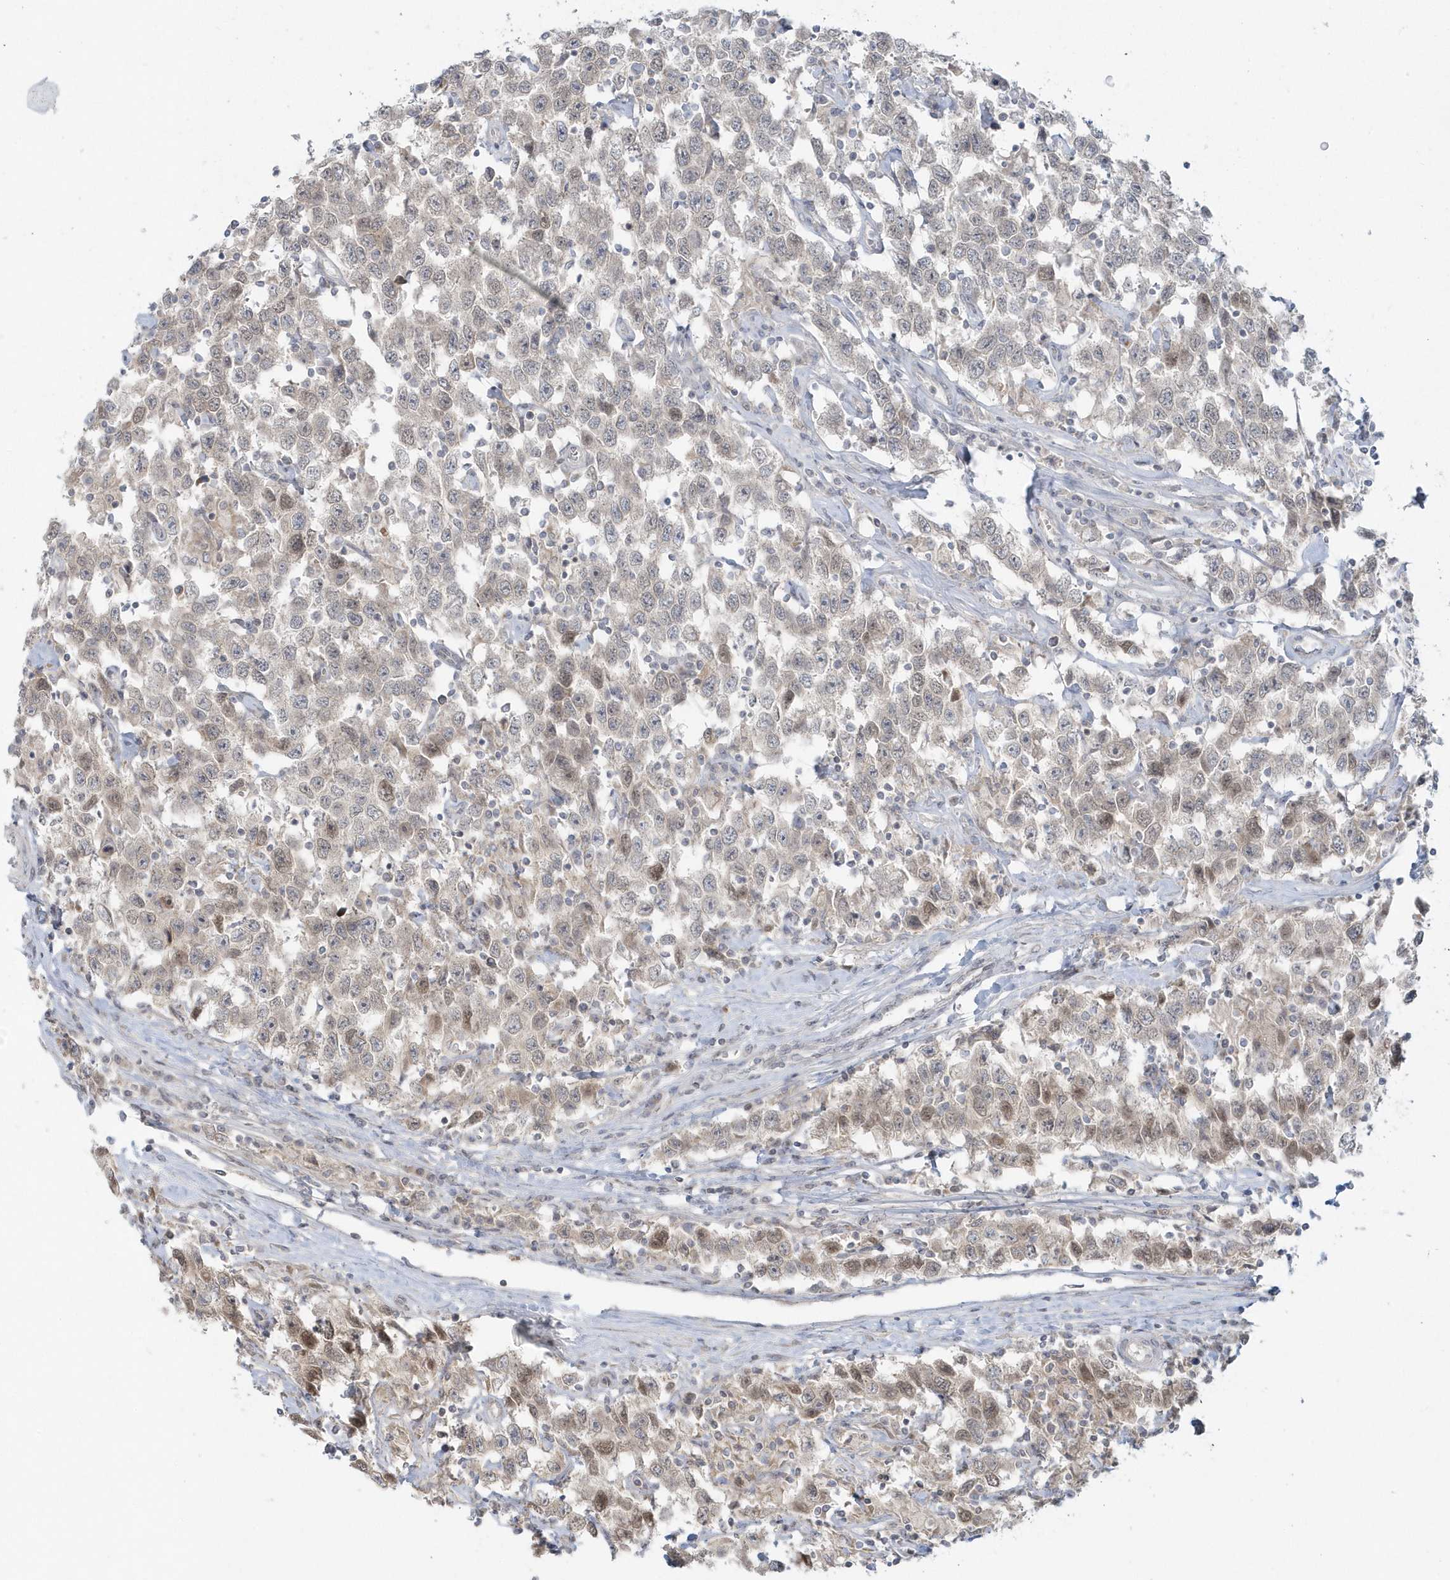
{"staining": {"intensity": "moderate", "quantity": "<25%", "location": "nuclear"}, "tissue": "testis cancer", "cell_type": "Tumor cells", "image_type": "cancer", "snomed": [{"axis": "morphology", "description": "Seminoma, NOS"}, {"axis": "topography", "description": "Testis"}], "caption": "Immunohistochemistry (IHC) of human seminoma (testis) demonstrates low levels of moderate nuclear staining in approximately <25% of tumor cells.", "gene": "BLTP3A", "patient": {"sex": "male", "age": 41}}